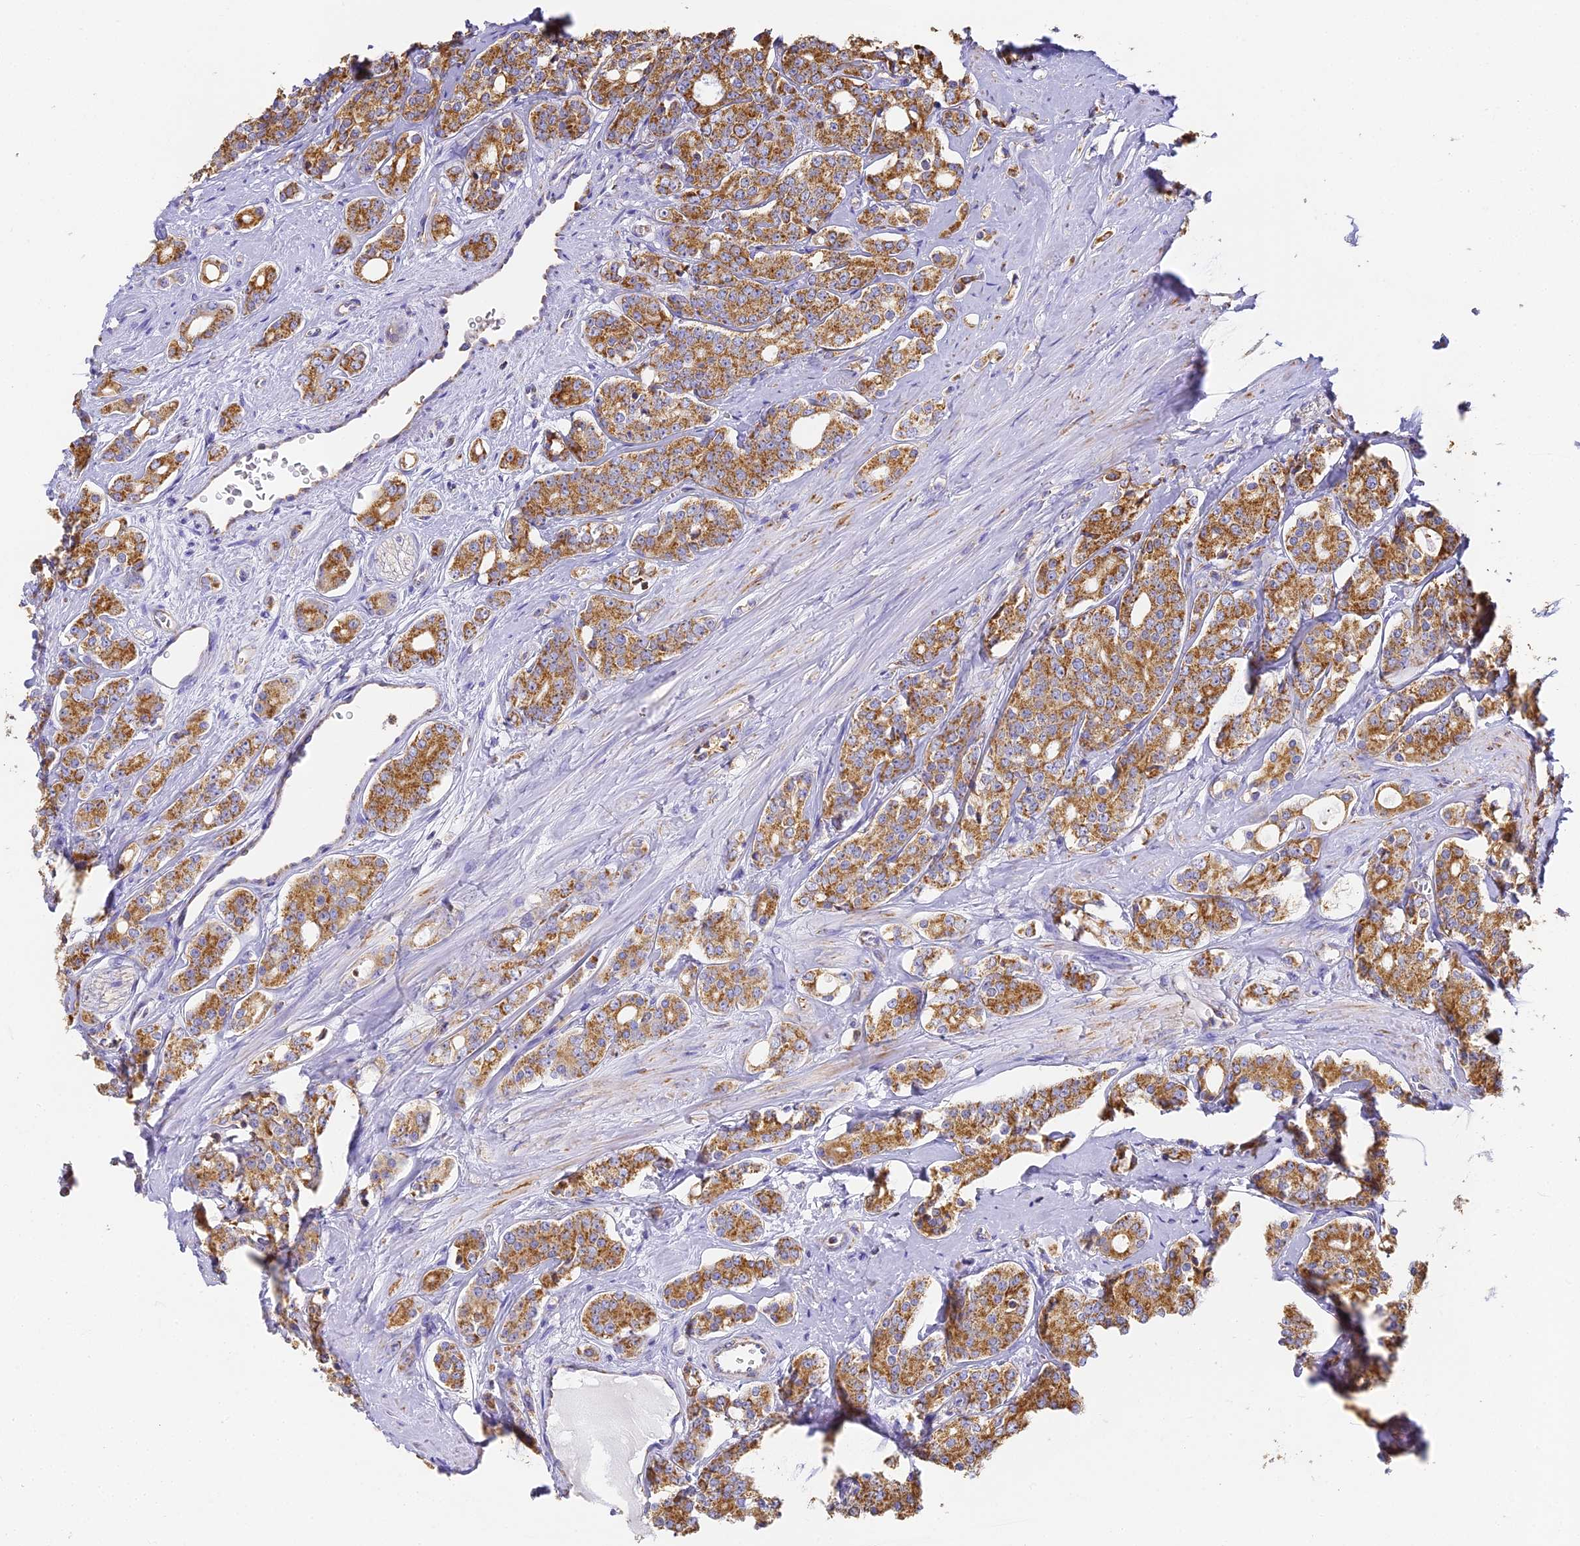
{"staining": {"intensity": "moderate", "quantity": ">75%", "location": "cytoplasmic/membranous"}, "tissue": "prostate cancer", "cell_type": "Tumor cells", "image_type": "cancer", "snomed": [{"axis": "morphology", "description": "Adenocarcinoma, High grade"}, {"axis": "topography", "description": "Prostate"}], "caption": "There is medium levels of moderate cytoplasmic/membranous positivity in tumor cells of prostate adenocarcinoma (high-grade), as demonstrated by immunohistochemical staining (brown color).", "gene": "COX6C", "patient": {"sex": "male", "age": 62}}